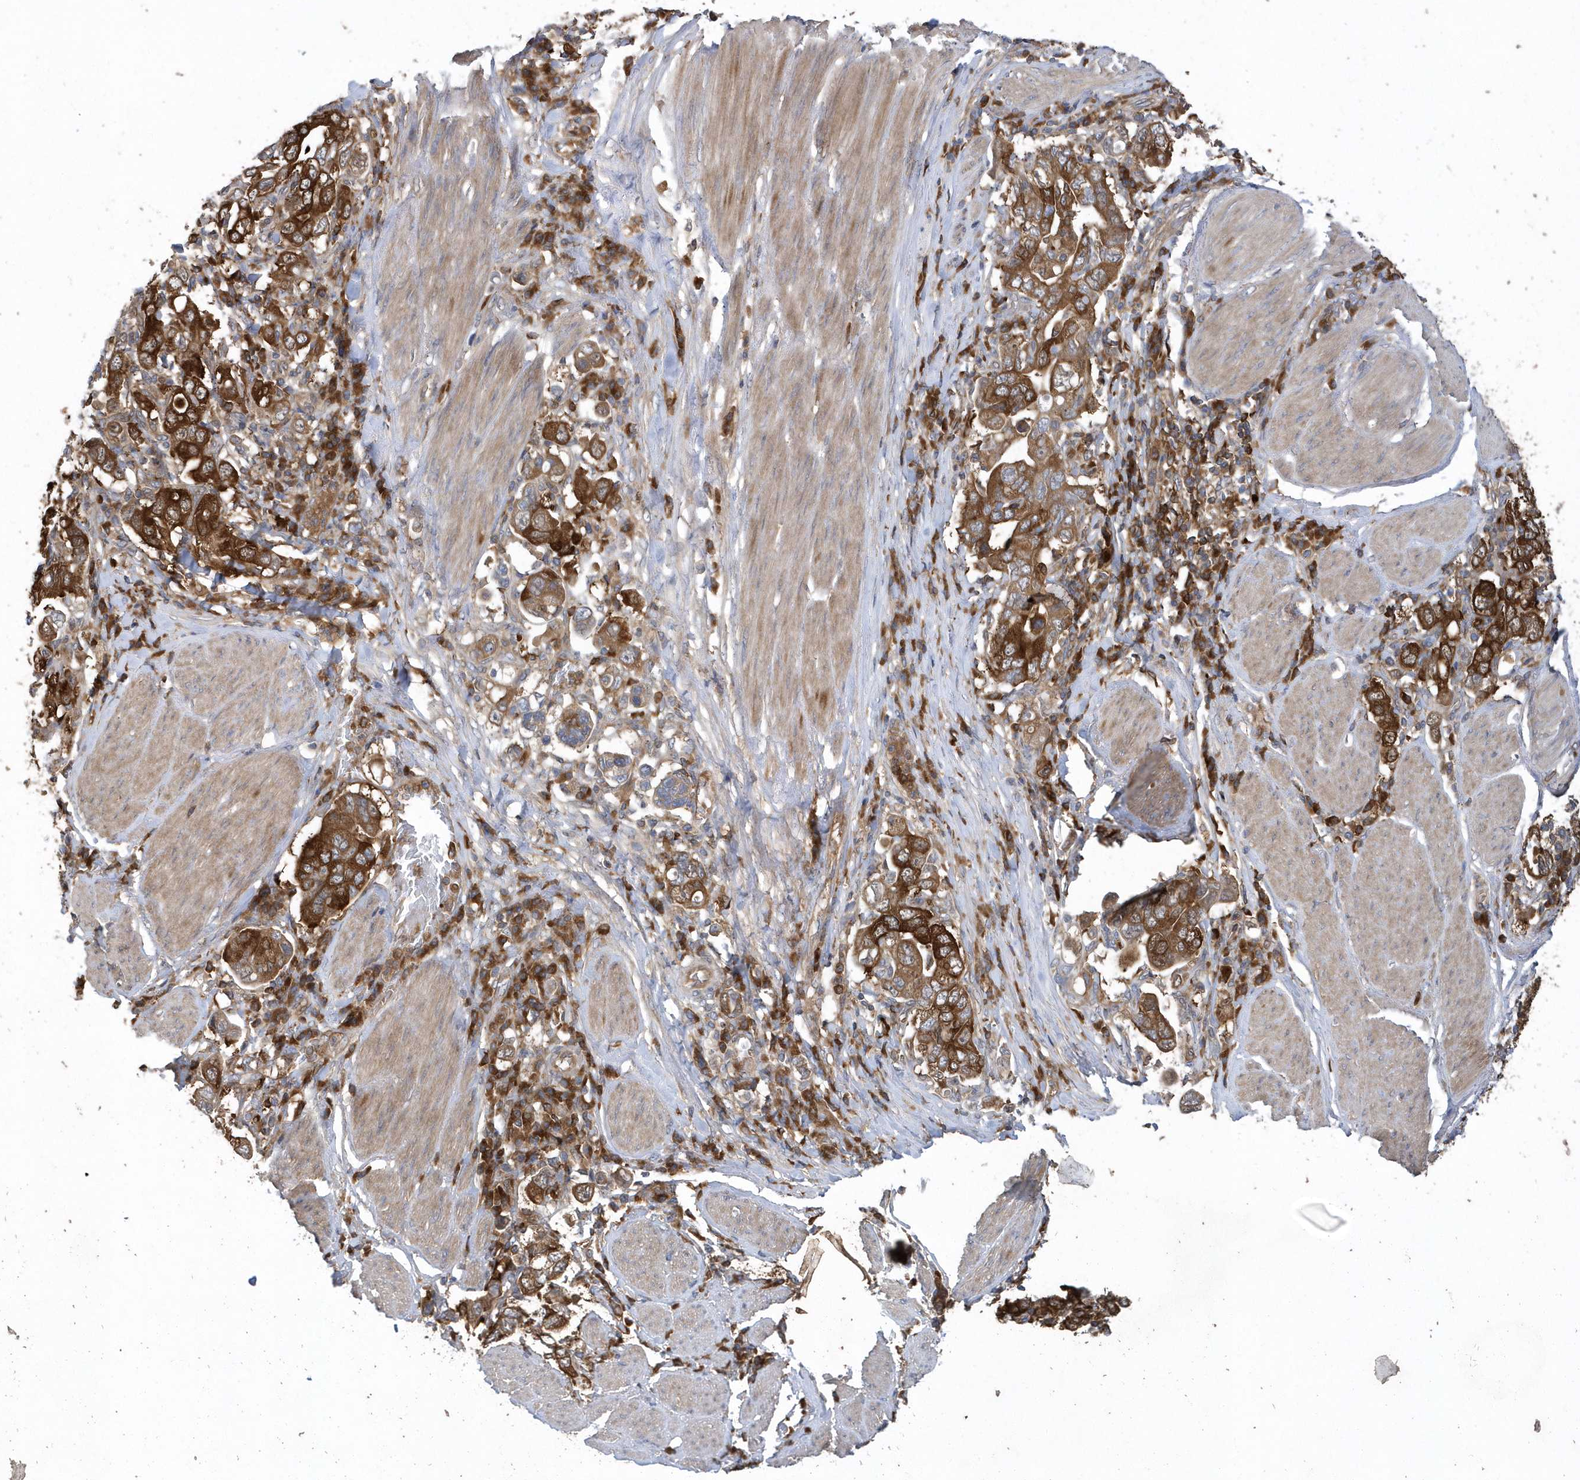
{"staining": {"intensity": "moderate", "quantity": ">75%", "location": "cytoplasmic/membranous"}, "tissue": "stomach cancer", "cell_type": "Tumor cells", "image_type": "cancer", "snomed": [{"axis": "morphology", "description": "Adenocarcinoma, NOS"}, {"axis": "topography", "description": "Stomach, upper"}], "caption": "An image of stomach cancer (adenocarcinoma) stained for a protein displays moderate cytoplasmic/membranous brown staining in tumor cells.", "gene": "PAICS", "patient": {"sex": "male", "age": 62}}